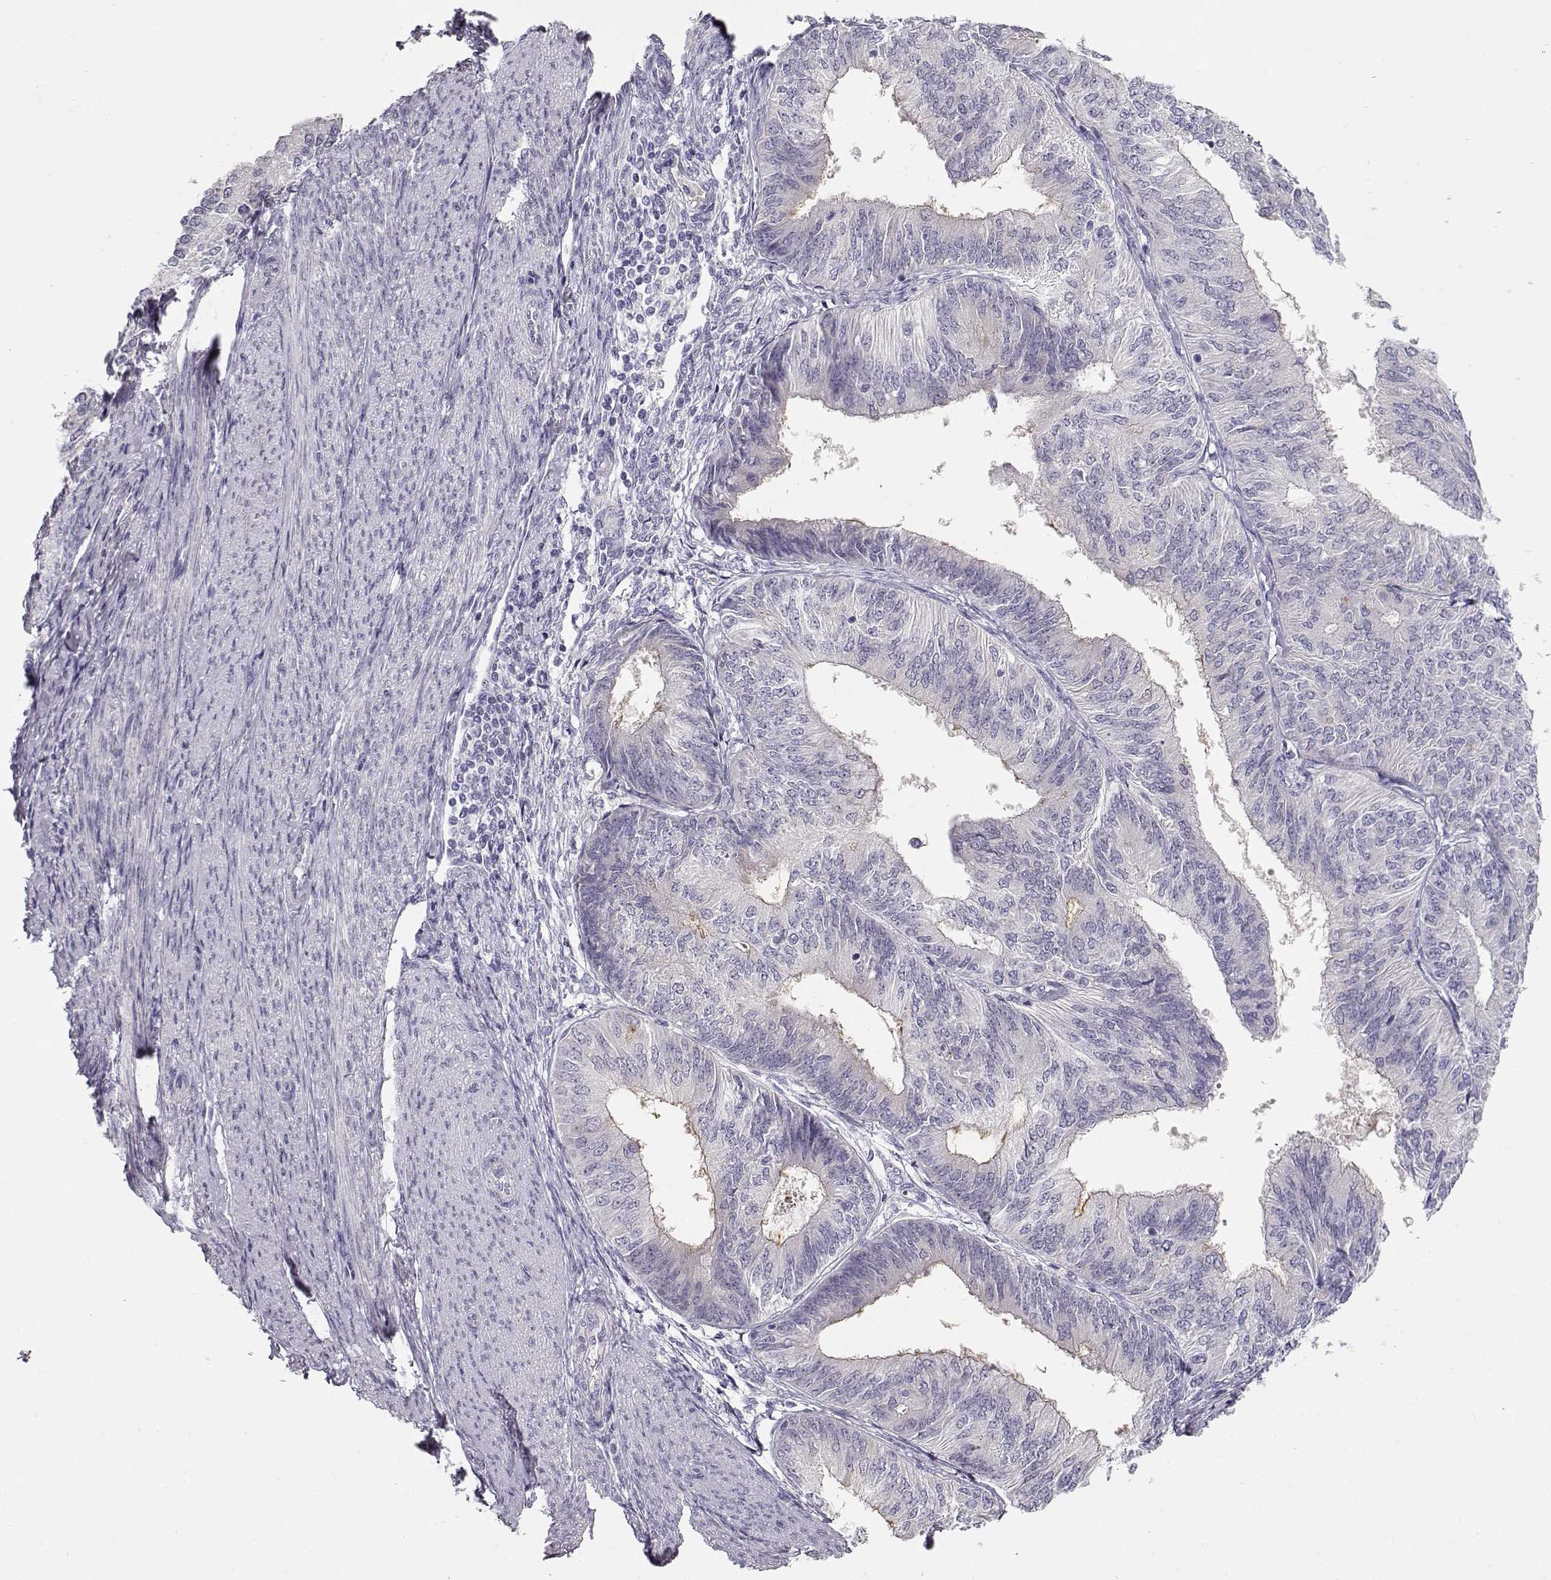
{"staining": {"intensity": "negative", "quantity": "none", "location": "none"}, "tissue": "endometrial cancer", "cell_type": "Tumor cells", "image_type": "cancer", "snomed": [{"axis": "morphology", "description": "Adenocarcinoma, NOS"}, {"axis": "topography", "description": "Endometrium"}], "caption": "Immunohistochemical staining of endometrial adenocarcinoma shows no significant expression in tumor cells.", "gene": "TTC26", "patient": {"sex": "female", "age": 58}}